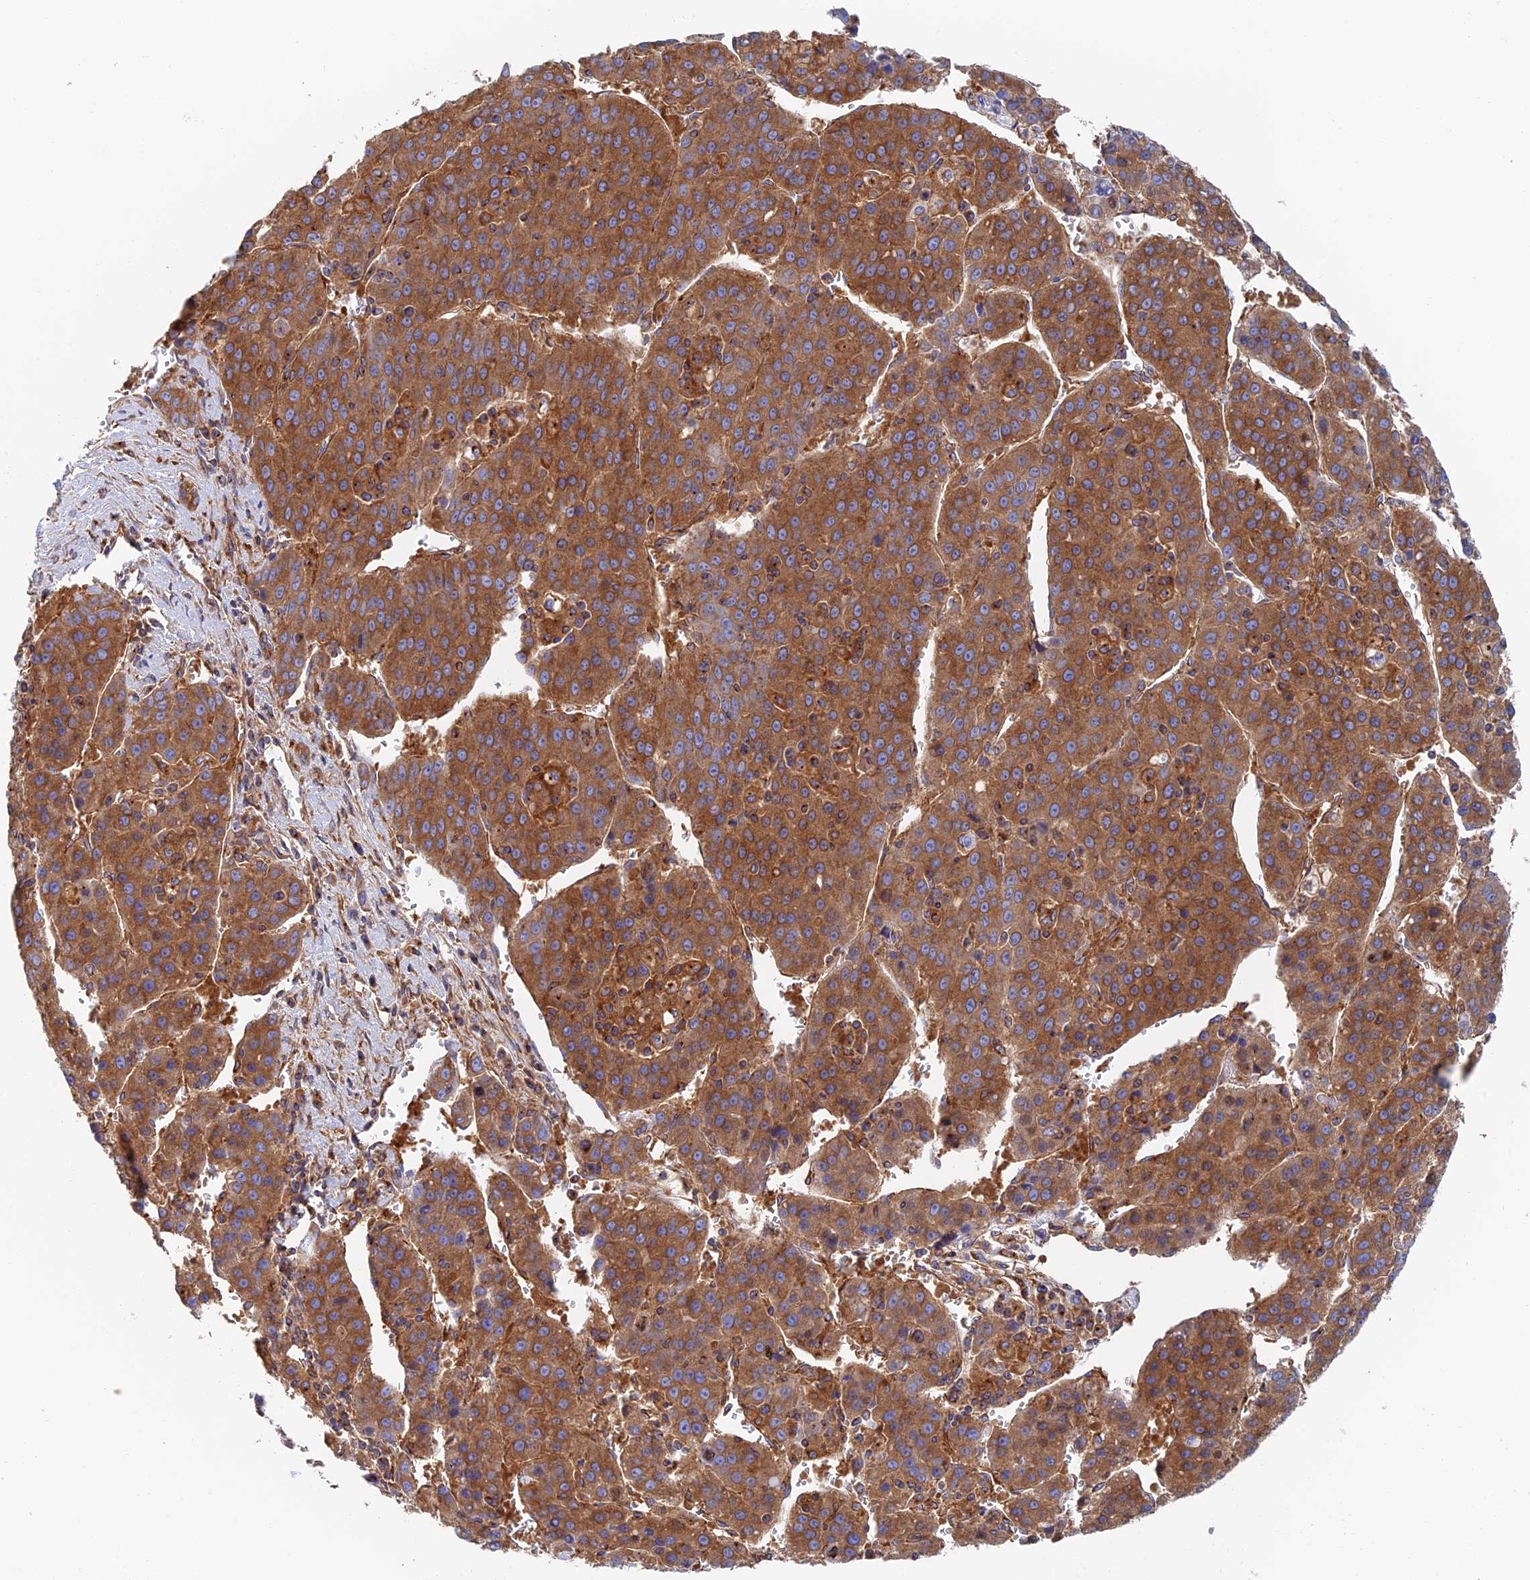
{"staining": {"intensity": "moderate", "quantity": ">75%", "location": "cytoplasmic/membranous"}, "tissue": "liver cancer", "cell_type": "Tumor cells", "image_type": "cancer", "snomed": [{"axis": "morphology", "description": "Carcinoma, Hepatocellular, NOS"}, {"axis": "topography", "description": "Liver"}], "caption": "Tumor cells demonstrate medium levels of moderate cytoplasmic/membranous staining in about >75% of cells in hepatocellular carcinoma (liver).", "gene": "DCTN2", "patient": {"sex": "female", "age": 53}}